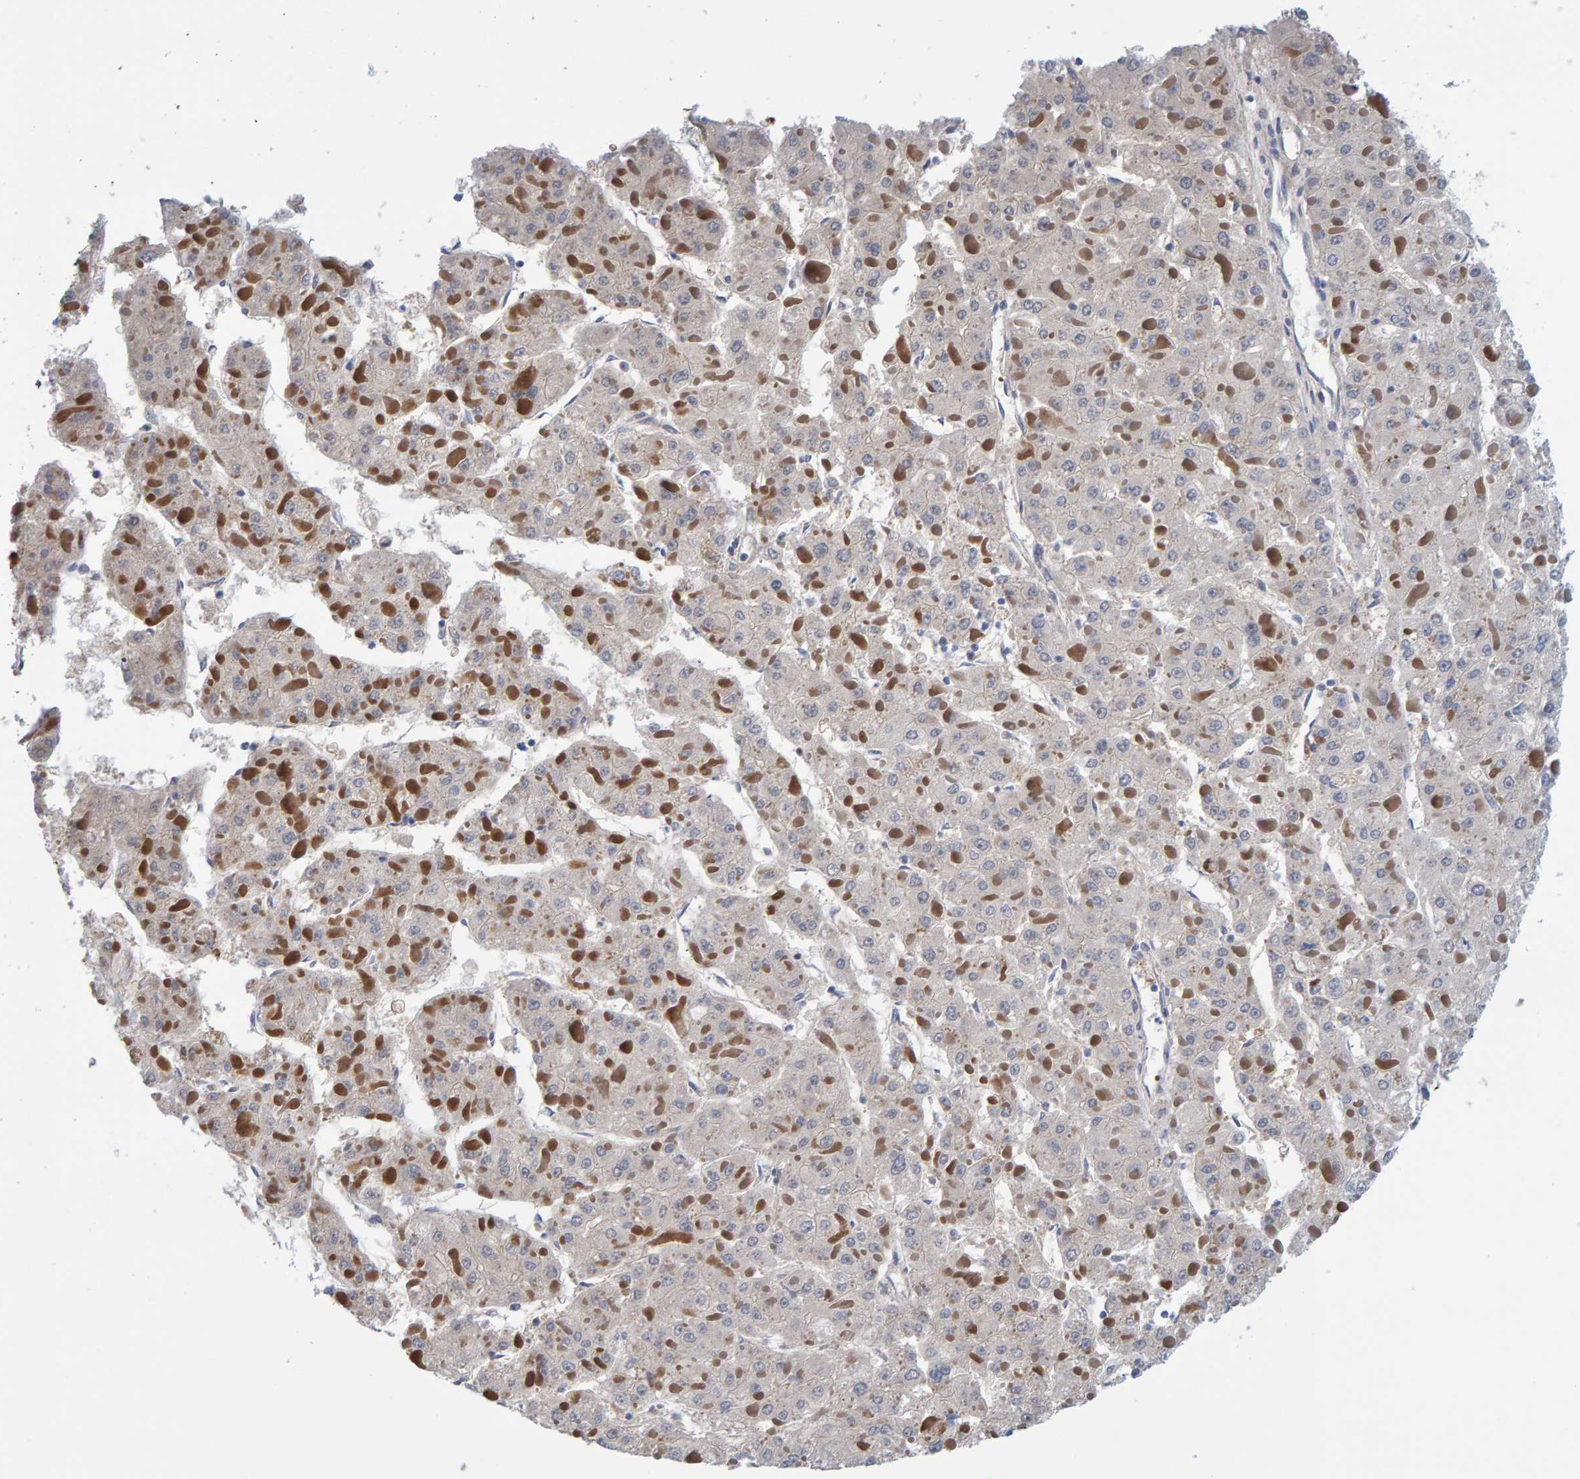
{"staining": {"intensity": "weak", "quantity": ">75%", "location": "cytoplasmic/membranous"}, "tissue": "liver cancer", "cell_type": "Tumor cells", "image_type": "cancer", "snomed": [{"axis": "morphology", "description": "Carcinoma, Hepatocellular, NOS"}, {"axis": "topography", "description": "Liver"}], "caption": "Brown immunohistochemical staining in liver hepatocellular carcinoma displays weak cytoplasmic/membranous staining in about >75% of tumor cells.", "gene": "VPS9D1", "patient": {"sex": "female", "age": 73}}